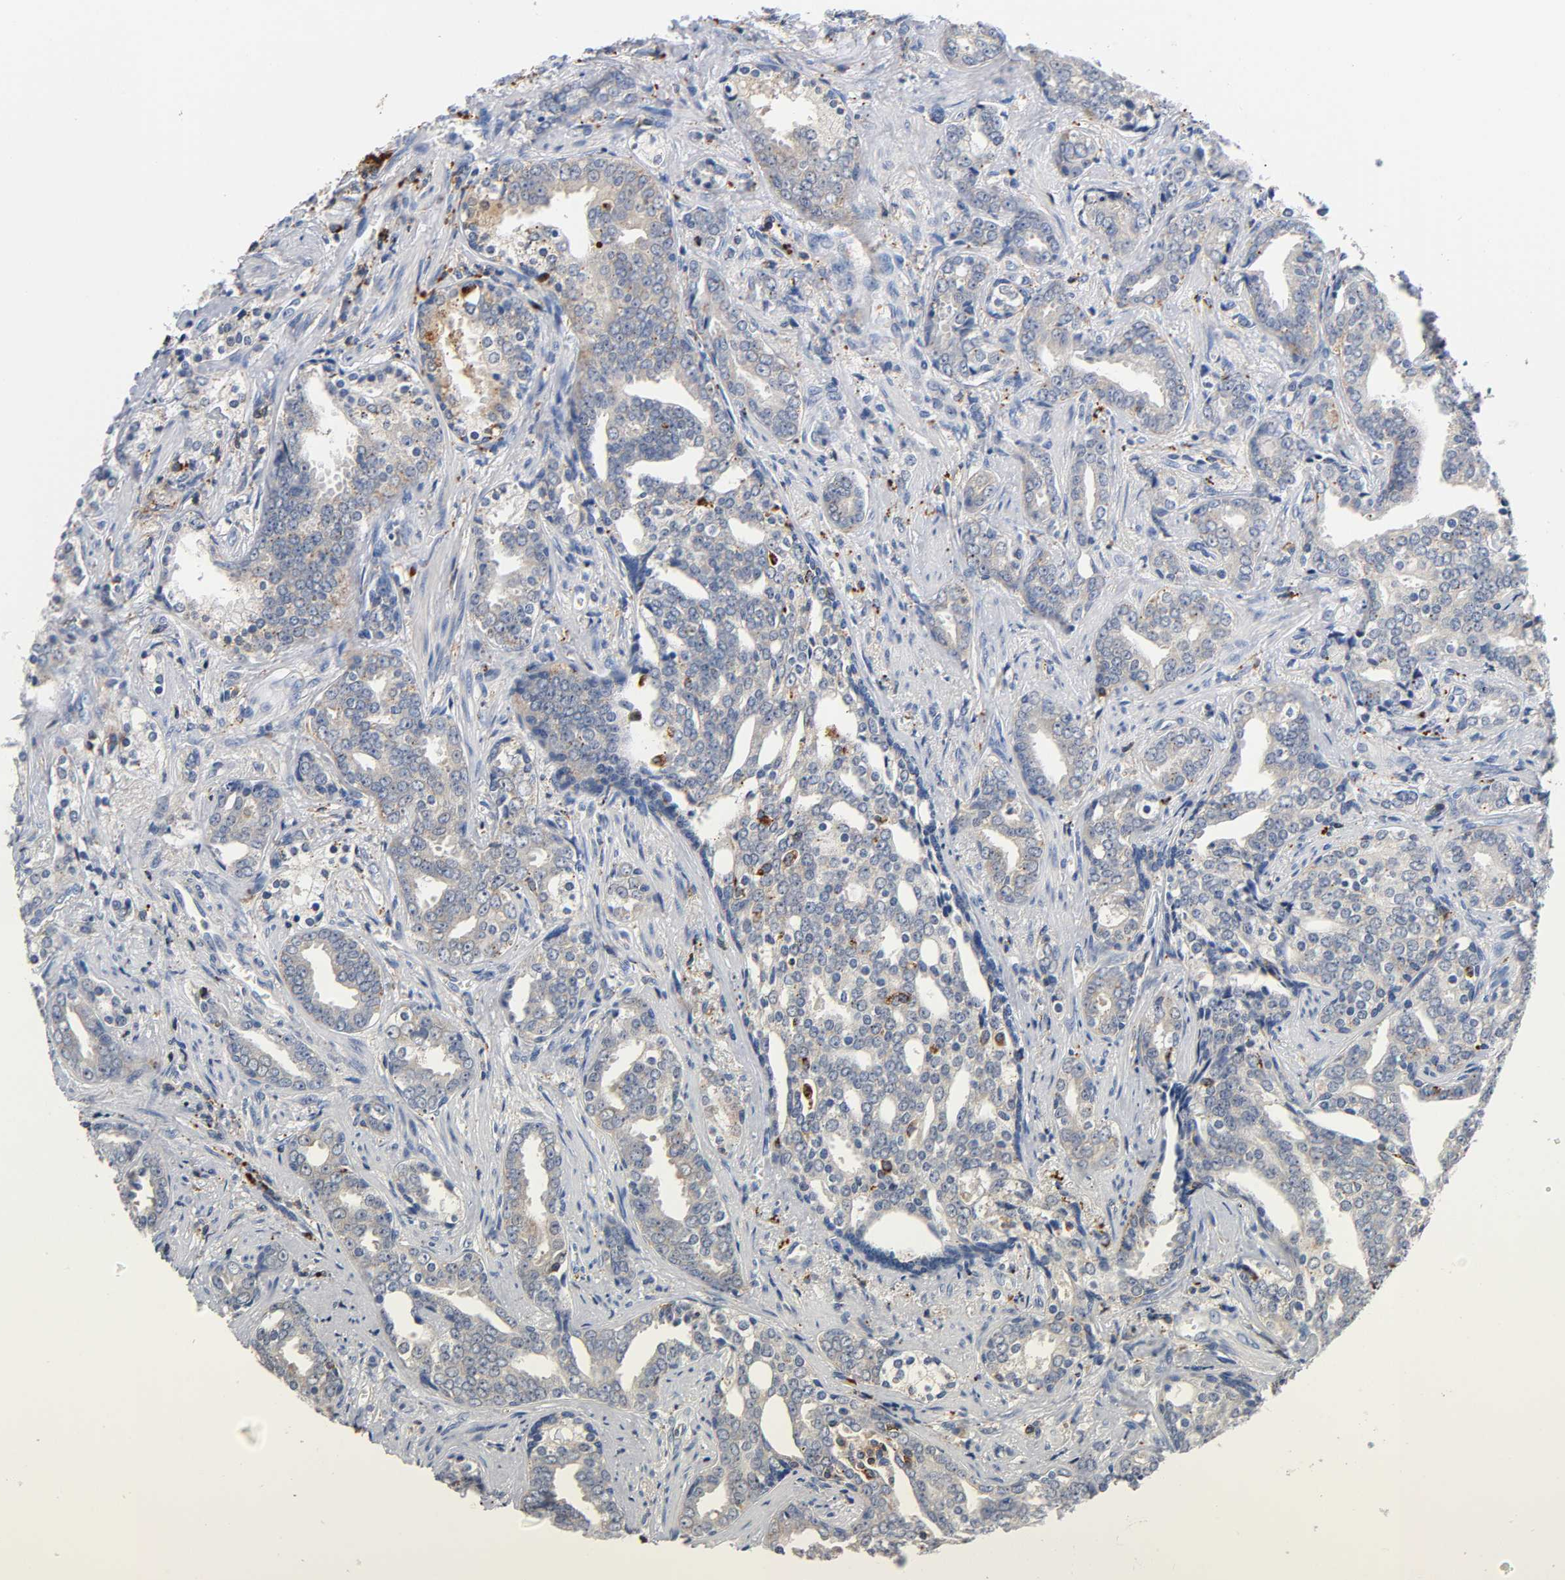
{"staining": {"intensity": "weak", "quantity": "25%-75%", "location": "cytoplasmic/membranous"}, "tissue": "prostate cancer", "cell_type": "Tumor cells", "image_type": "cancer", "snomed": [{"axis": "morphology", "description": "Adenocarcinoma, High grade"}, {"axis": "topography", "description": "Prostate"}], "caption": "Protein staining exhibits weak cytoplasmic/membranous expression in approximately 25%-75% of tumor cells in adenocarcinoma (high-grade) (prostate). (DAB (3,3'-diaminobenzidine) IHC with brightfield microscopy, high magnification).", "gene": "UCKL1", "patient": {"sex": "male", "age": 67}}